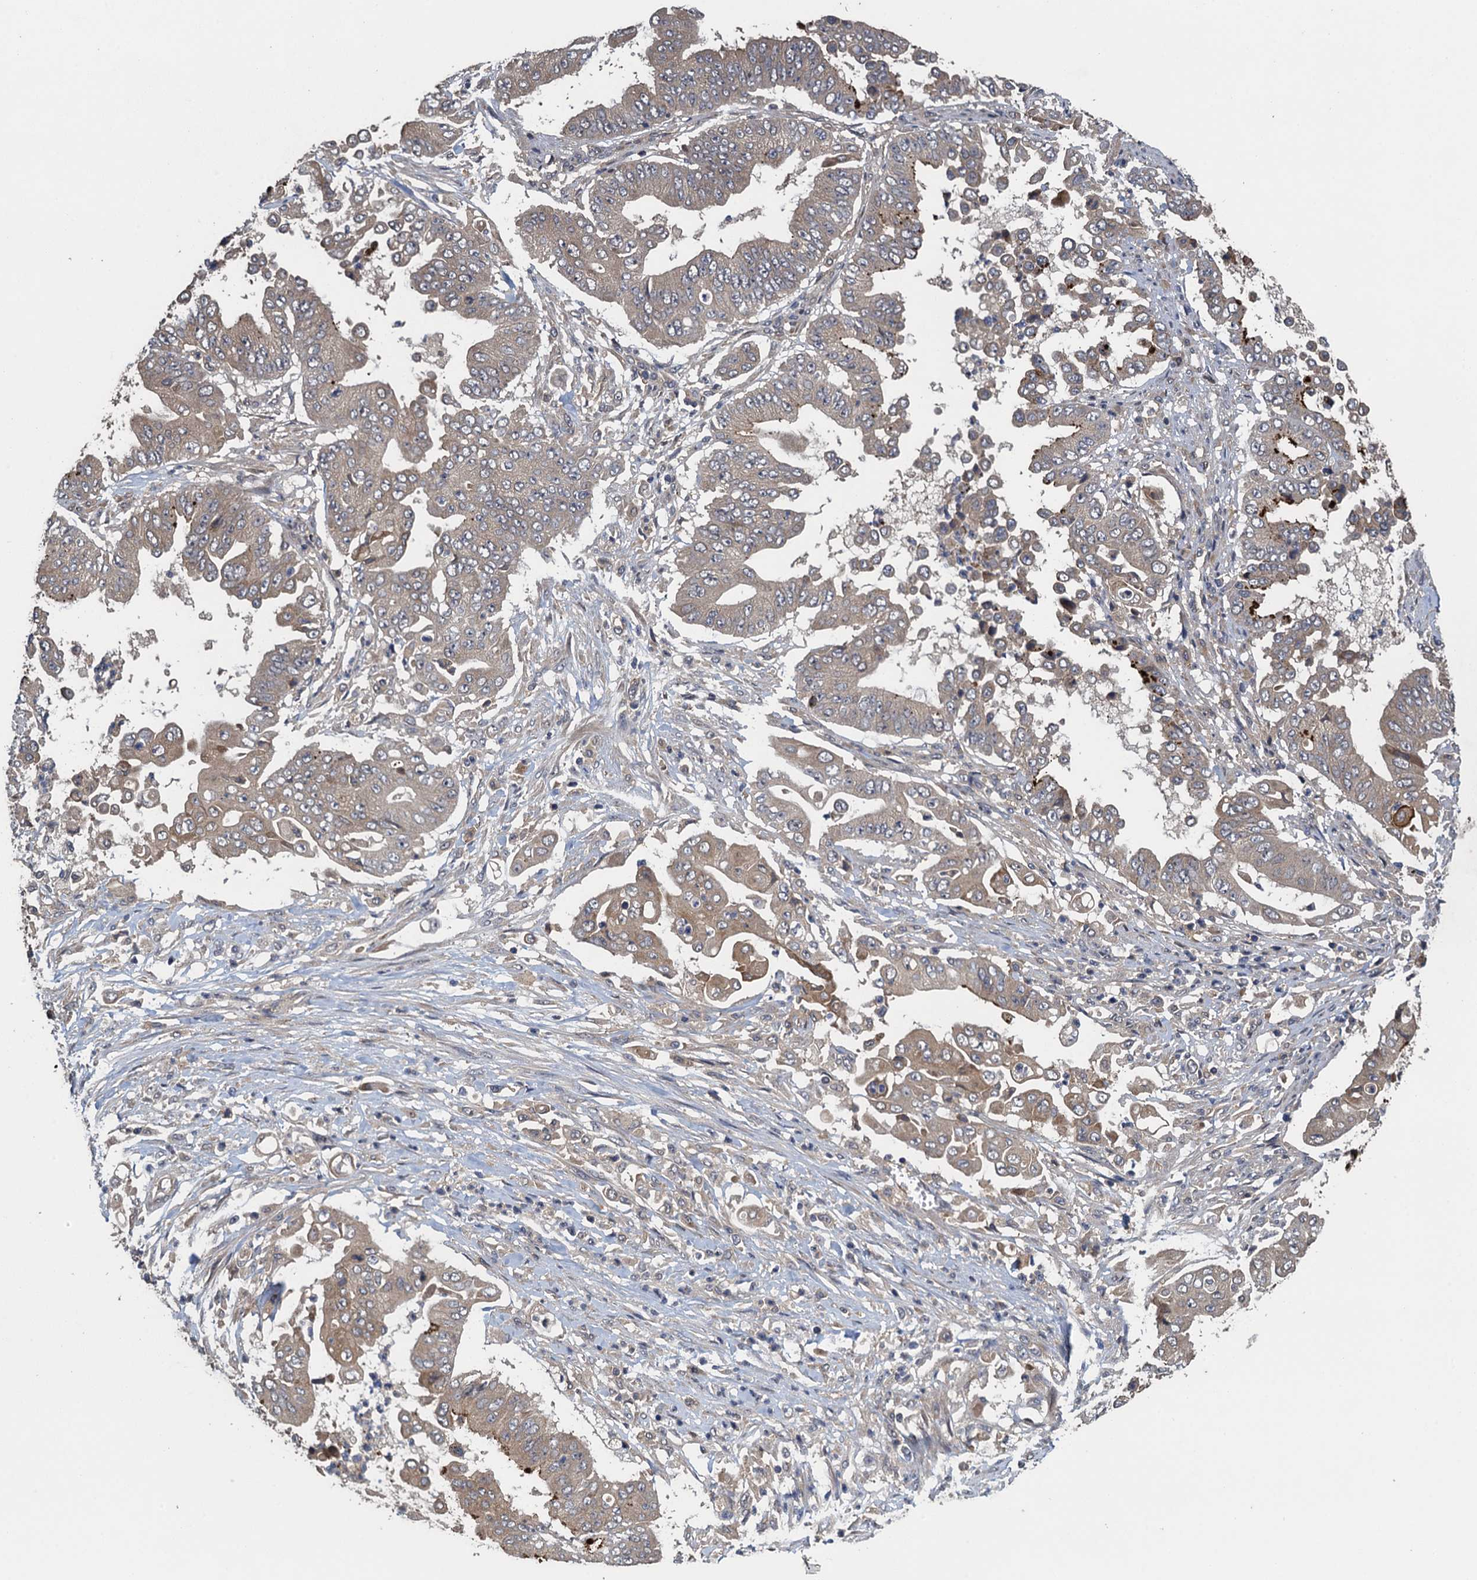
{"staining": {"intensity": "weak", "quantity": "25%-75%", "location": "cytoplasmic/membranous"}, "tissue": "pancreatic cancer", "cell_type": "Tumor cells", "image_type": "cancer", "snomed": [{"axis": "morphology", "description": "Adenocarcinoma, NOS"}, {"axis": "topography", "description": "Pancreas"}], "caption": "This is an image of immunohistochemistry staining of adenocarcinoma (pancreatic), which shows weak staining in the cytoplasmic/membranous of tumor cells.", "gene": "CNTN5", "patient": {"sex": "female", "age": 77}}